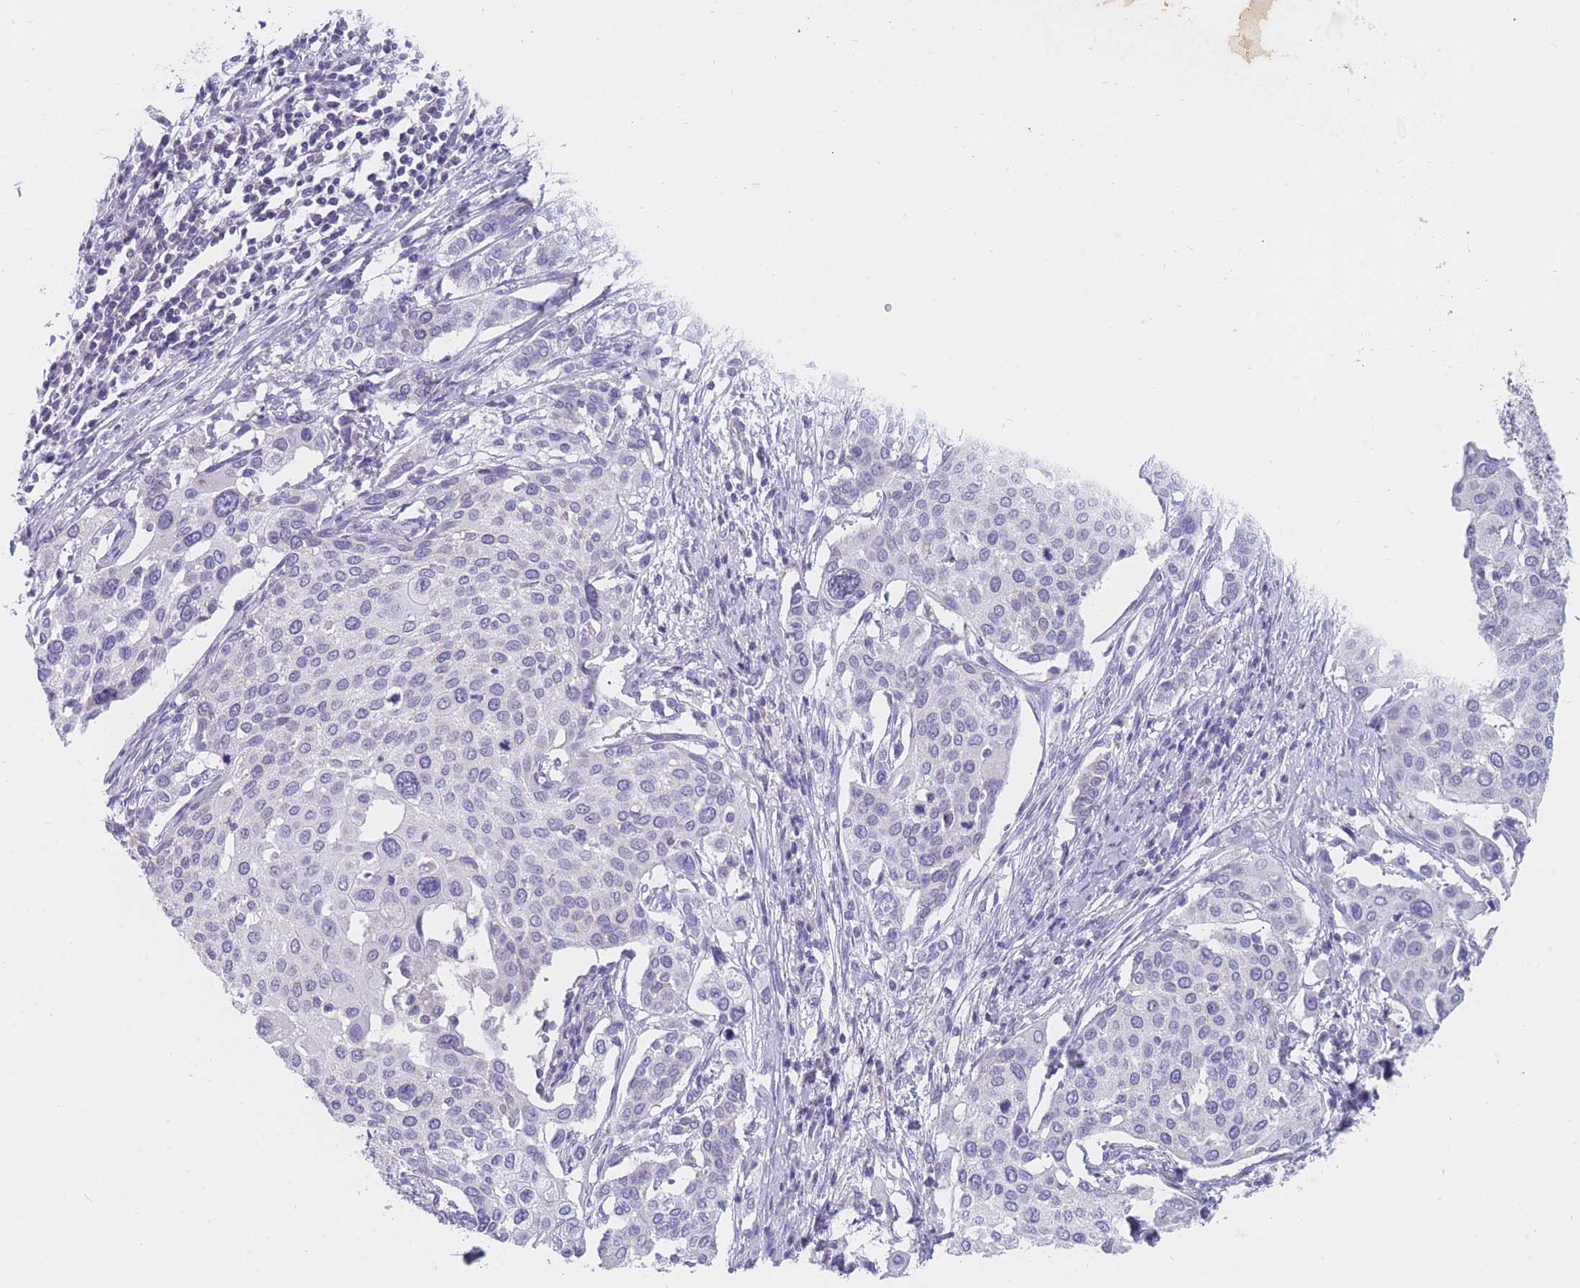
{"staining": {"intensity": "weak", "quantity": "25%-75%", "location": "cytoplasmic/membranous"}, "tissue": "cervical cancer", "cell_type": "Tumor cells", "image_type": "cancer", "snomed": [{"axis": "morphology", "description": "Squamous cell carcinoma, NOS"}, {"axis": "topography", "description": "Cervix"}], "caption": "Immunohistochemical staining of squamous cell carcinoma (cervical) displays weak cytoplasmic/membranous protein expression in about 25%-75% of tumor cells. The staining is performed using DAB (3,3'-diaminobenzidine) brown chromogen to label protein expression. The nuclei are counter-stained blue using hematoxylin.", "gene": "MRPS14", "patient": {"sex": "female", "age": 44}}